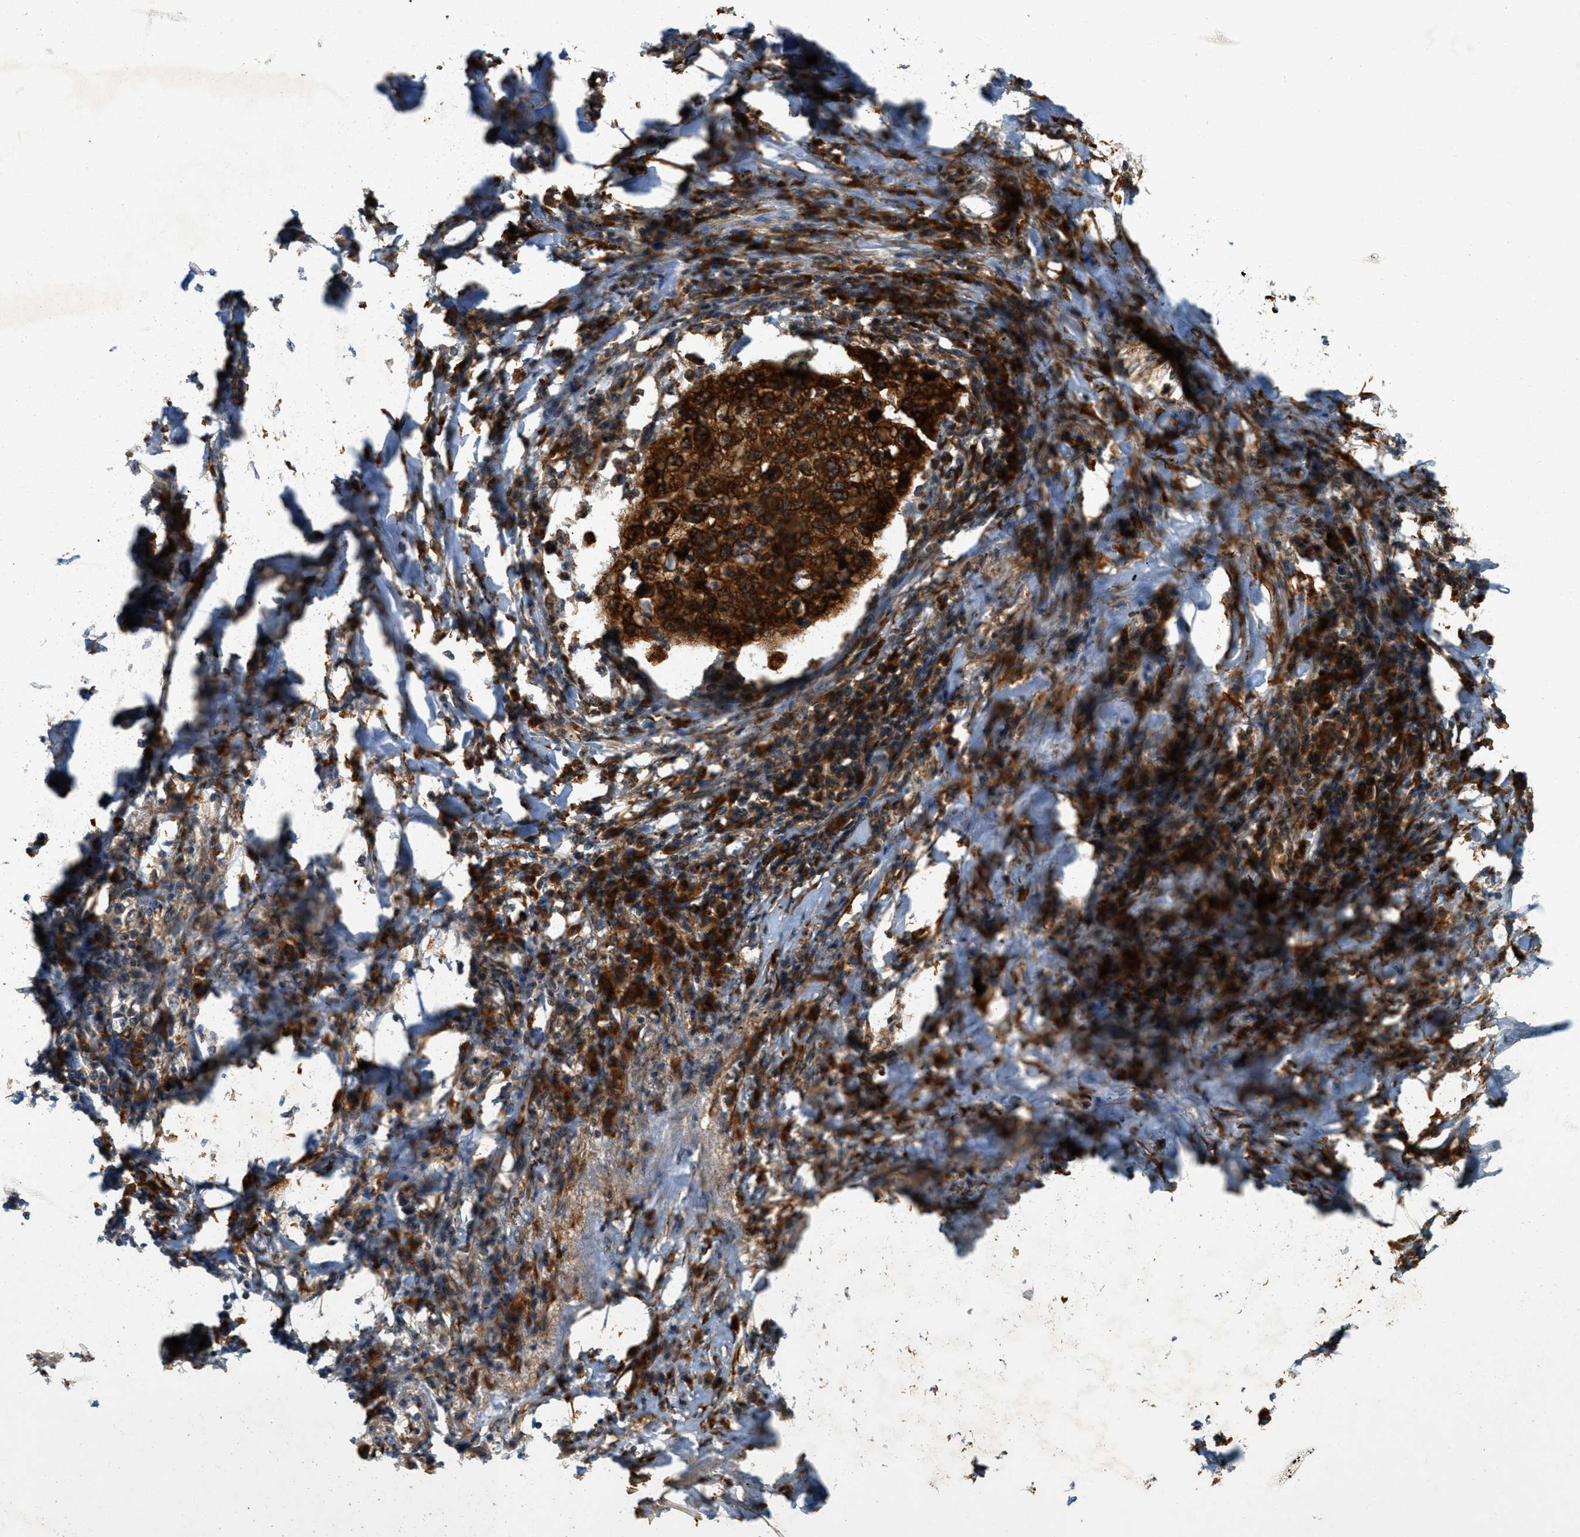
{"staining": {"intensity": "strong", "quantity": ">75%", "location": "cytoplasmic/membranous"}, "tissue": "lung cancer", "cell_type": "Tumor cells", "image_type": "cancer", "snomed": [{"axis": "morphology", "description": "Squamous cell carcinoma, NOS"}, {"axis": "topography", "description": "Lung"}], "caption": "IHC (DAB (3,3'-diaminobenzidine)) staining of lung cancer (squamous cell carcinoma) demonstrates strong cytoplasmic/membranous protein expression in approximately >75% of tumor cells.", "gene": "PCDH18", "patient": {"sex": "female", "age": 63}}